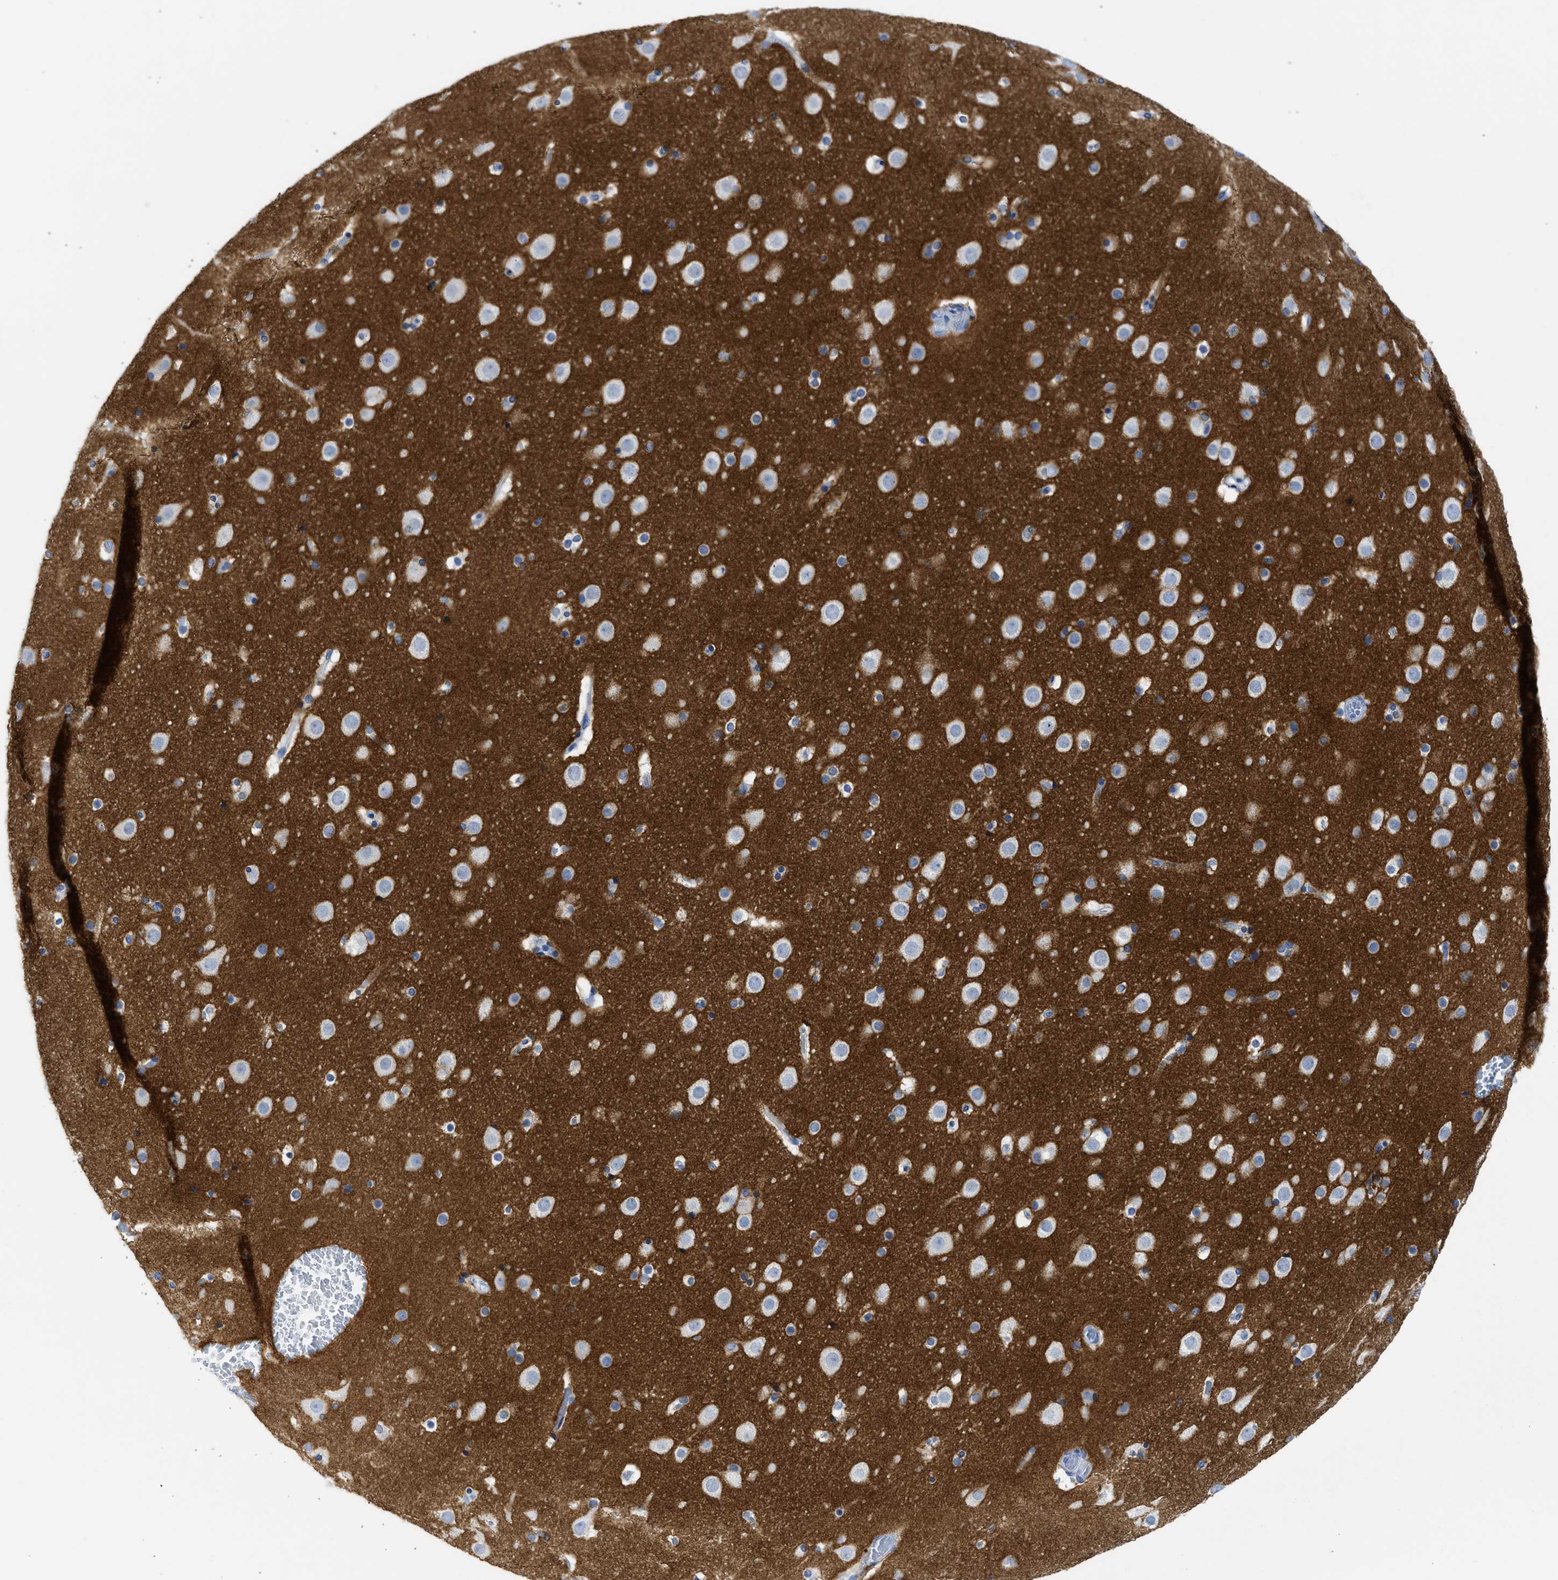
{"staining": {"intensity": "negative", "quantity": "none", "location": "none"}, "tissue": "cerebral cortex", "cell_type": "Endothelial cells", "image_type": "normal", "snomed": [{"axis": "morphology", "description": "Normal tissue, NOS"}, {"axis": "topography", "description": "Cerebral cortex"}], "caption": "DAB (3,3'-diaminobenzidine) immunohistochemical staining of benign human cerebral cortex demonstrates no significant staining in endothelial cells.", "gene": "NCAM1", "patient": {"sex": "male", "age": 57}}